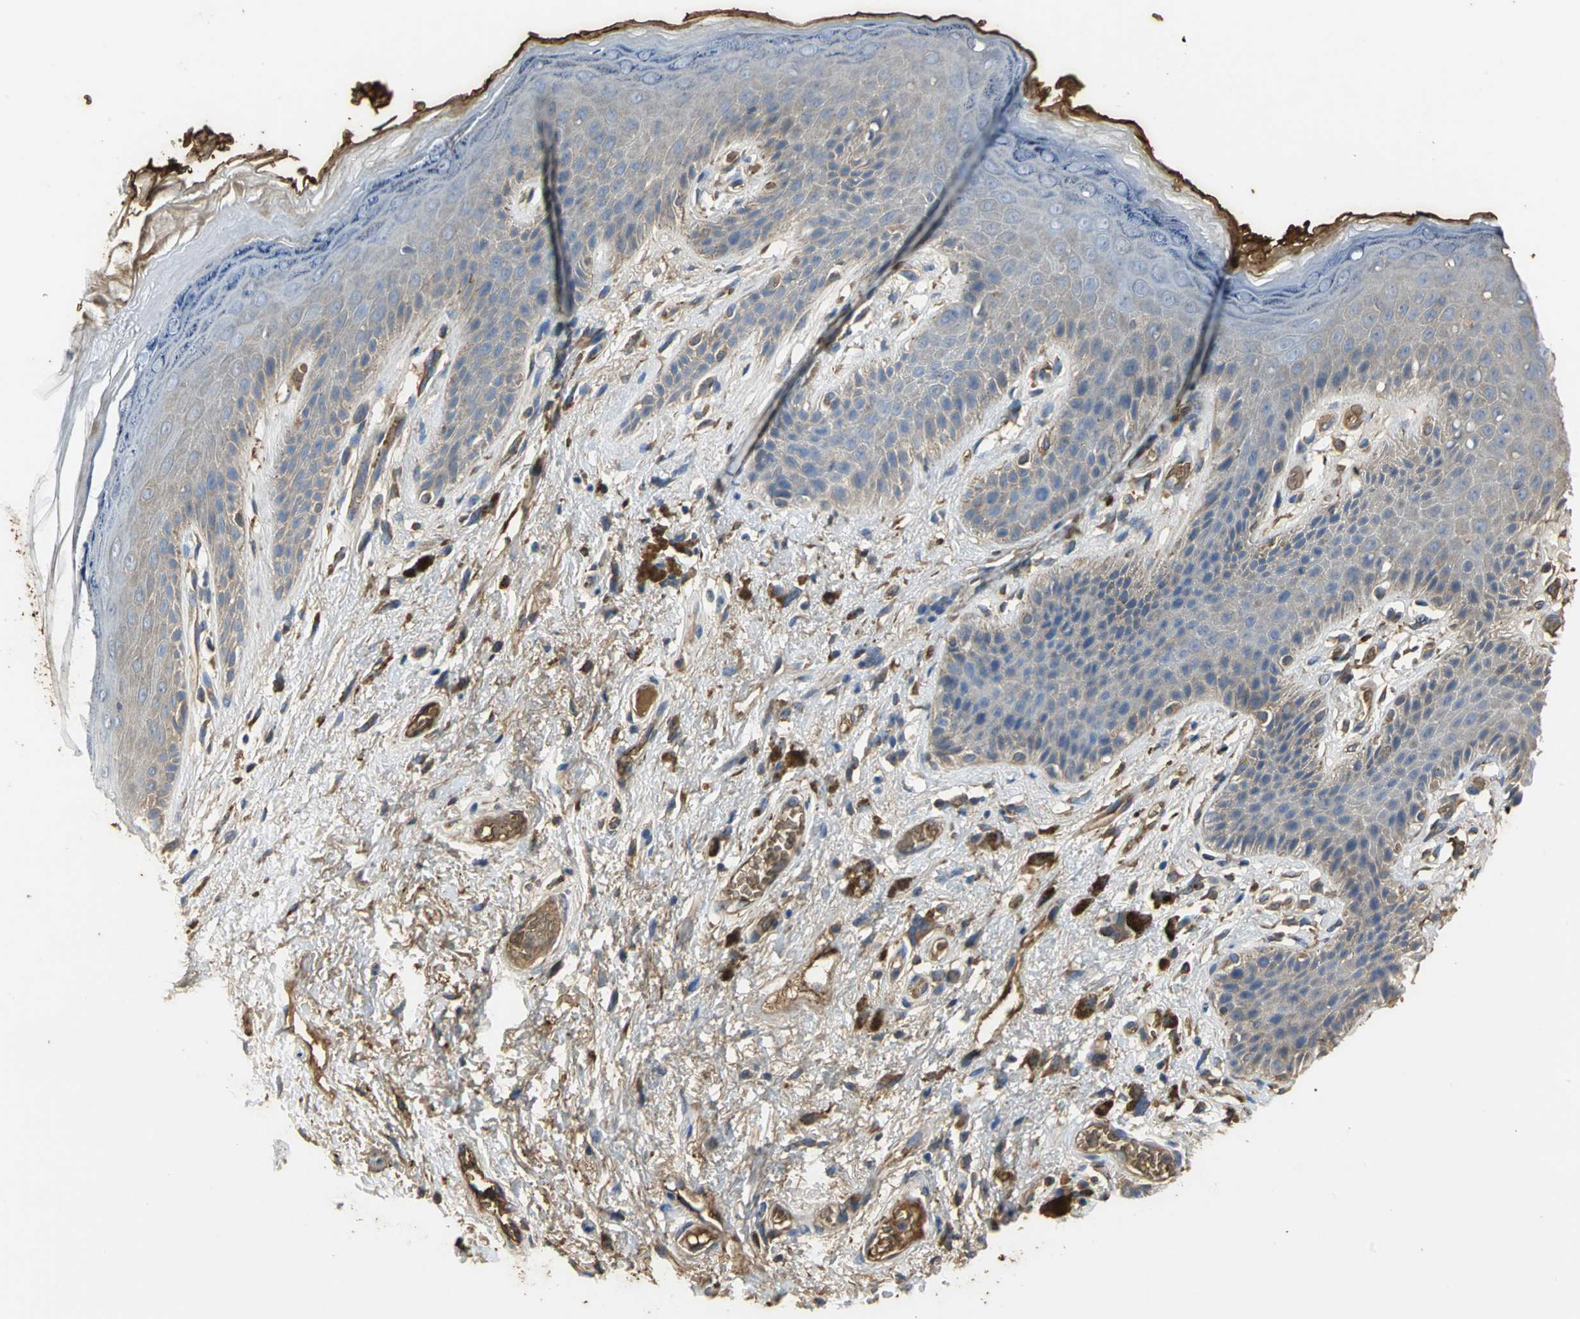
{"staining": {"intensity": "moderate", "quantity": "<25%", "location": "cytoplasmic/membranous"}, "tissue": "skin", "cell_type": "Epidermal cells", "image_type": "normal", "snomed": [{"axis": "morphology", "description": "Normal tissue, NOS"}, {"axis": "topography", "description": "Anal"}], "caption": "Skin stained with DAB immunohistochemistry (IHC) exhibits low levels of moderate cytoplasmic/membranous staining in about <25% of epidermal cells. Nuclei are stained in blue.", "gene": "TREM1", "patient": {"sex": "female", "age": 46}}